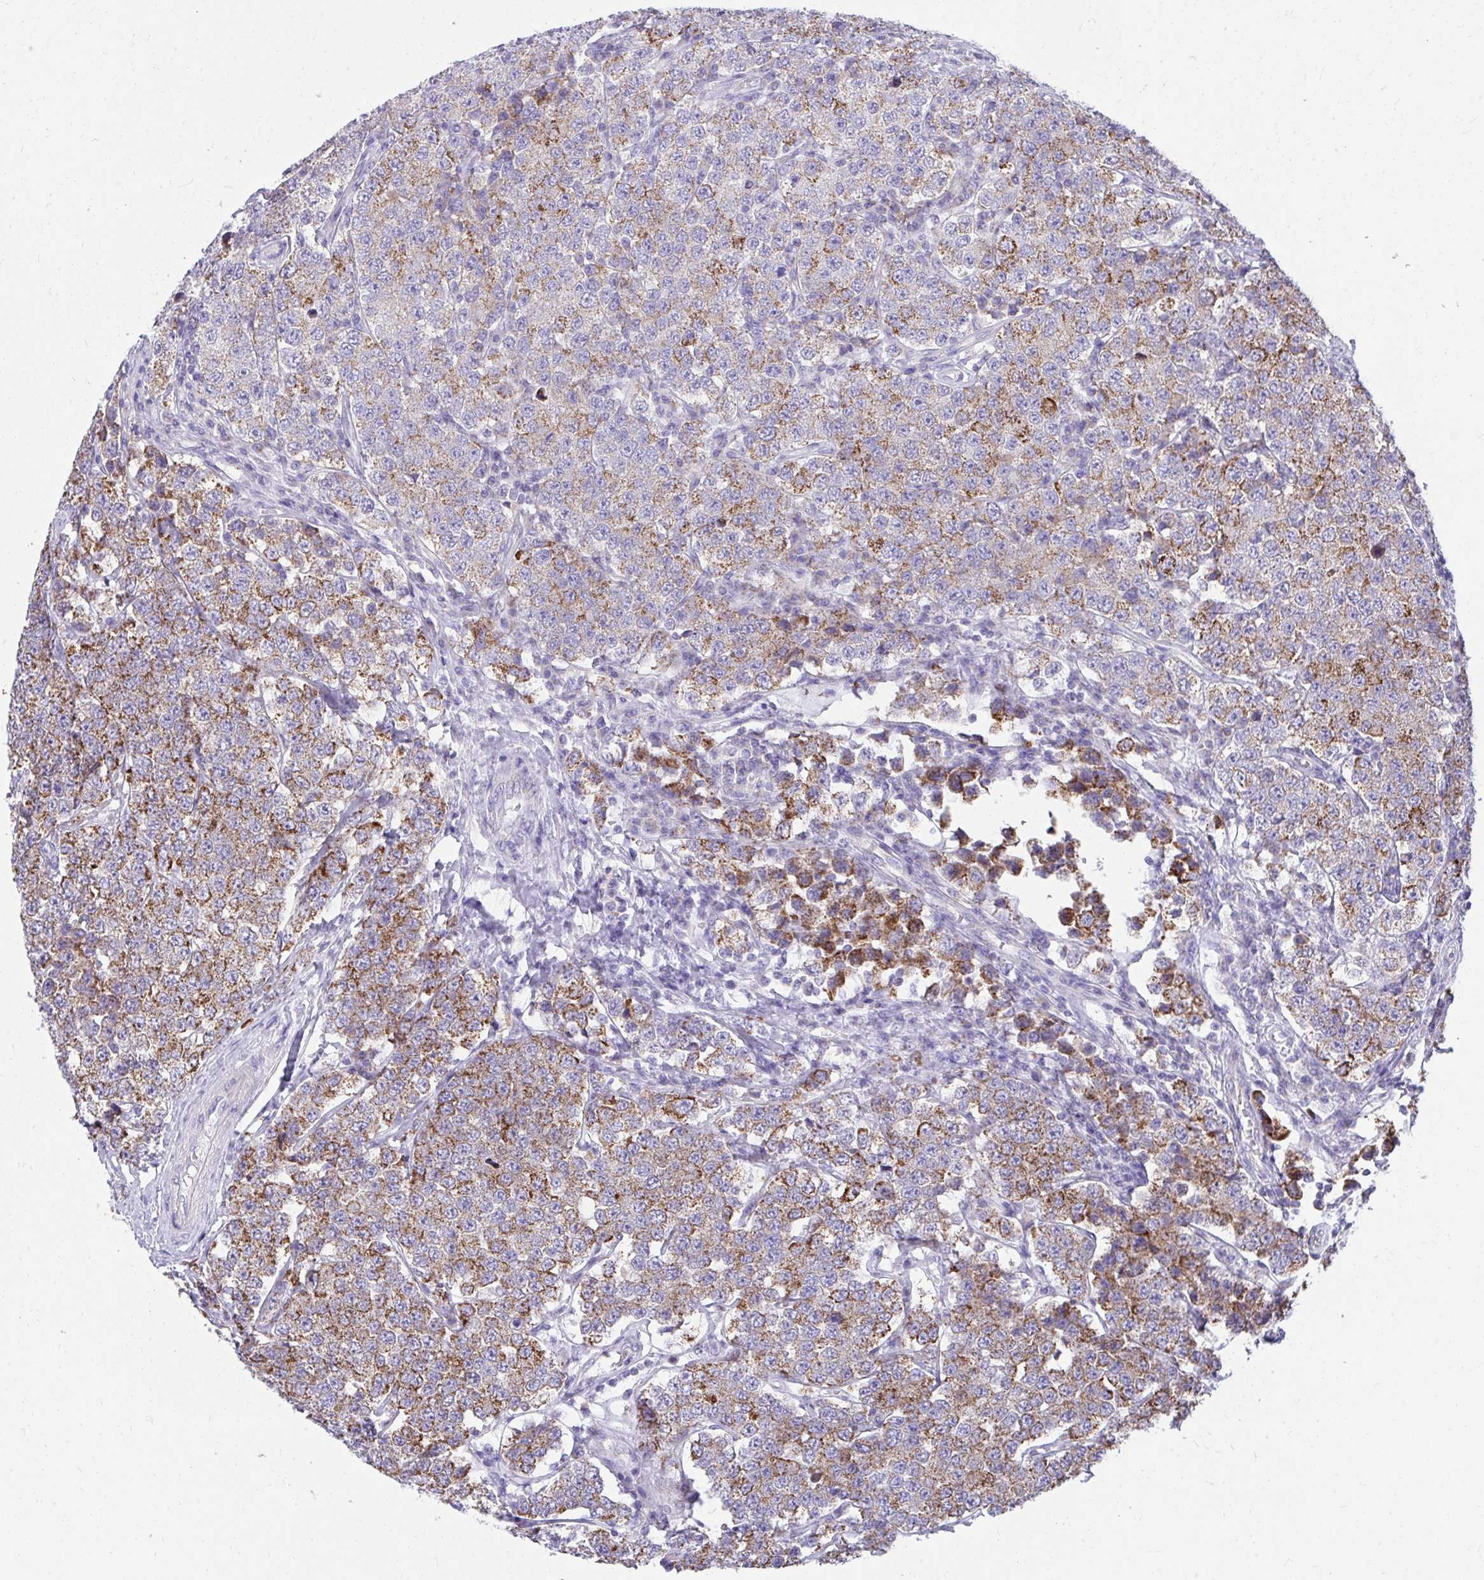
{"staining": {"intensity": "moderate", "quantity": ">75%", "location": "cytoplasmic/membranous"}, "tissue": "testis cancer", "cell_type": "Tumor cells", "image_type": "cancer", "snomed": [{"axis": "morphology", "description": "Seminoma, NOS"}, {"axis": "topography", "description": "Testis"}], "caption": "A photomicrograph showing moderate cytoplasmic/membranous positivity in about >75% of tumor cells in testis seminoma, as visualized by brown immunohistochemical staining.", "gene": "PRRG3", "patient": {"sex": "male", "age": 34}}